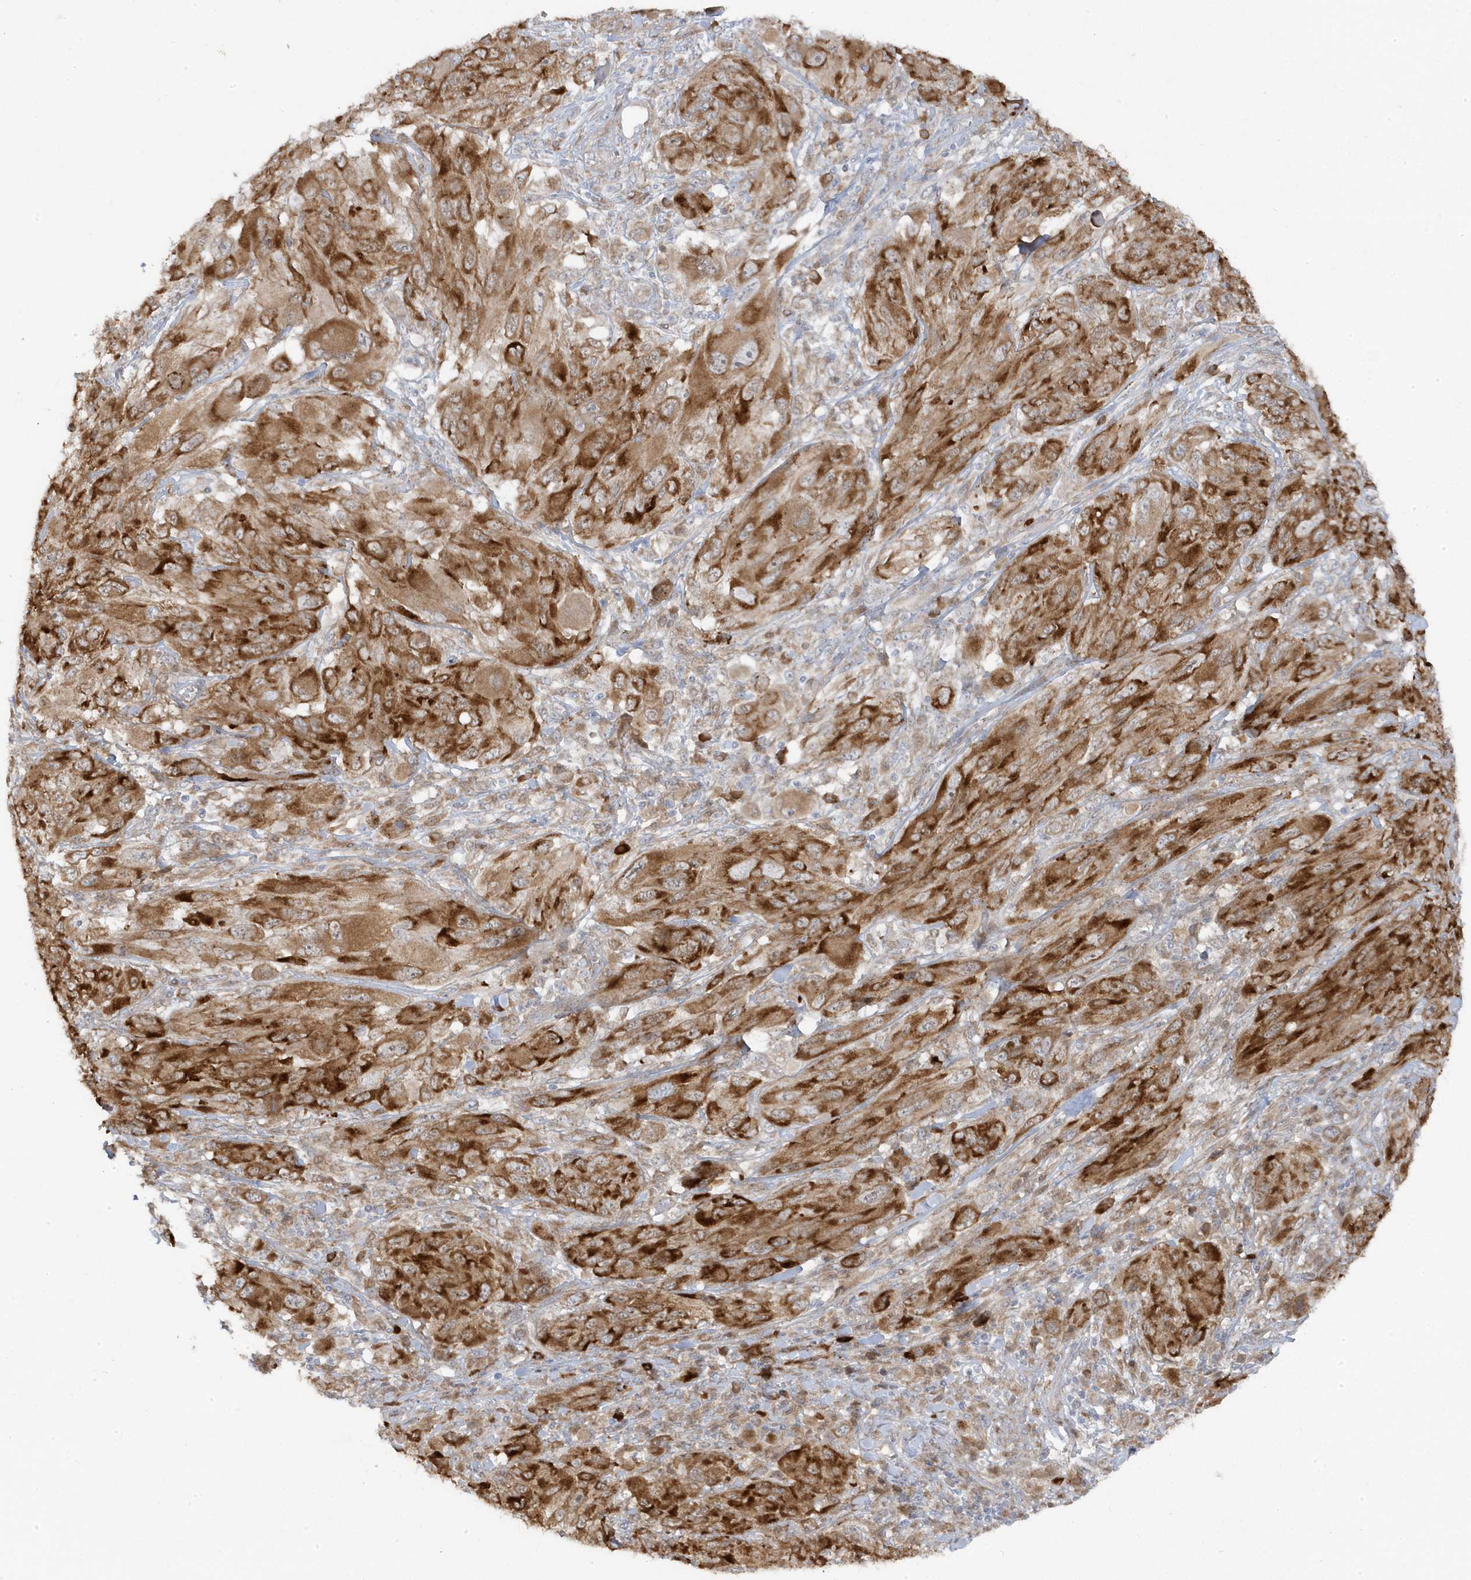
{"staining": {"intensity": "strong", "quantity": ">75%", "location": "cytoplasmic/membranous"}, "tissue": "melanoma", "cell_type": "Tumor cells", "image_type": "cancer", "snomed": [{"axis": "morphology", "description": "Malignant melanoma, NOS"}, {"axis": "topography", "description": "Skin"}], "caption": "Brown immunohistochemical staining in human melanoma reveals strong cytoplasmic/membranous positivity in about >75% of tumor cells.", "gene": "ZNF654", "patient": {"sex": "female", "age": 91}}